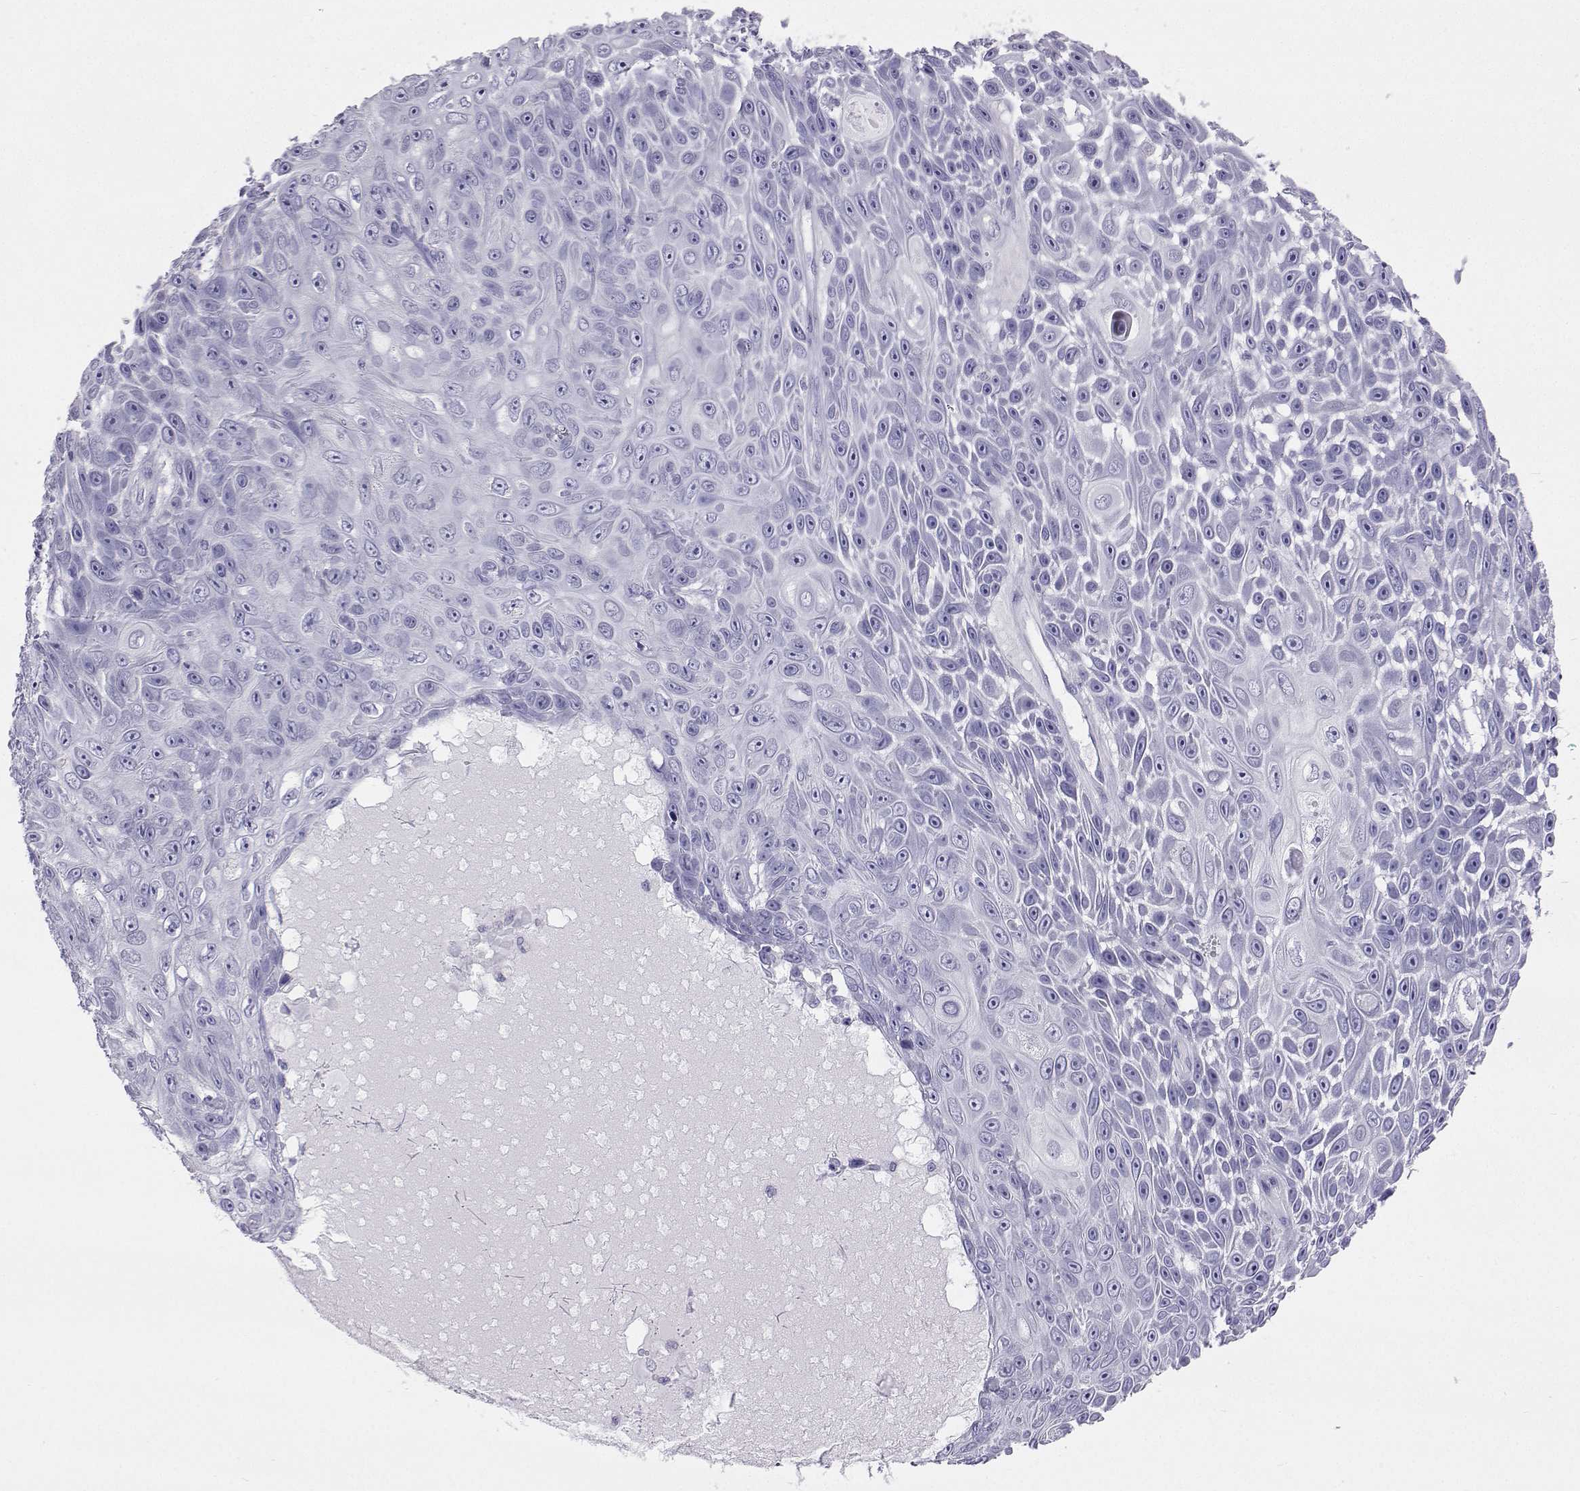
{"staining": {"intensity": "negative", "quantity": "none", "location": "none"}, "tissue": "skin cancer", "cell_type": "Tumor cells", "image_type": "cancer", "snomed": [{"axis": "morphology", "description": "Squamous cell carcinoma, NOS"}, {"axis": "topography", "description": "Skin"}], "caption": "This is an immunohistochemistry micrograph of human skin cancer. There is no expression in tumor cells.", "gene": "PLIN4", "patient": {"sex": "male", "age": 82}}